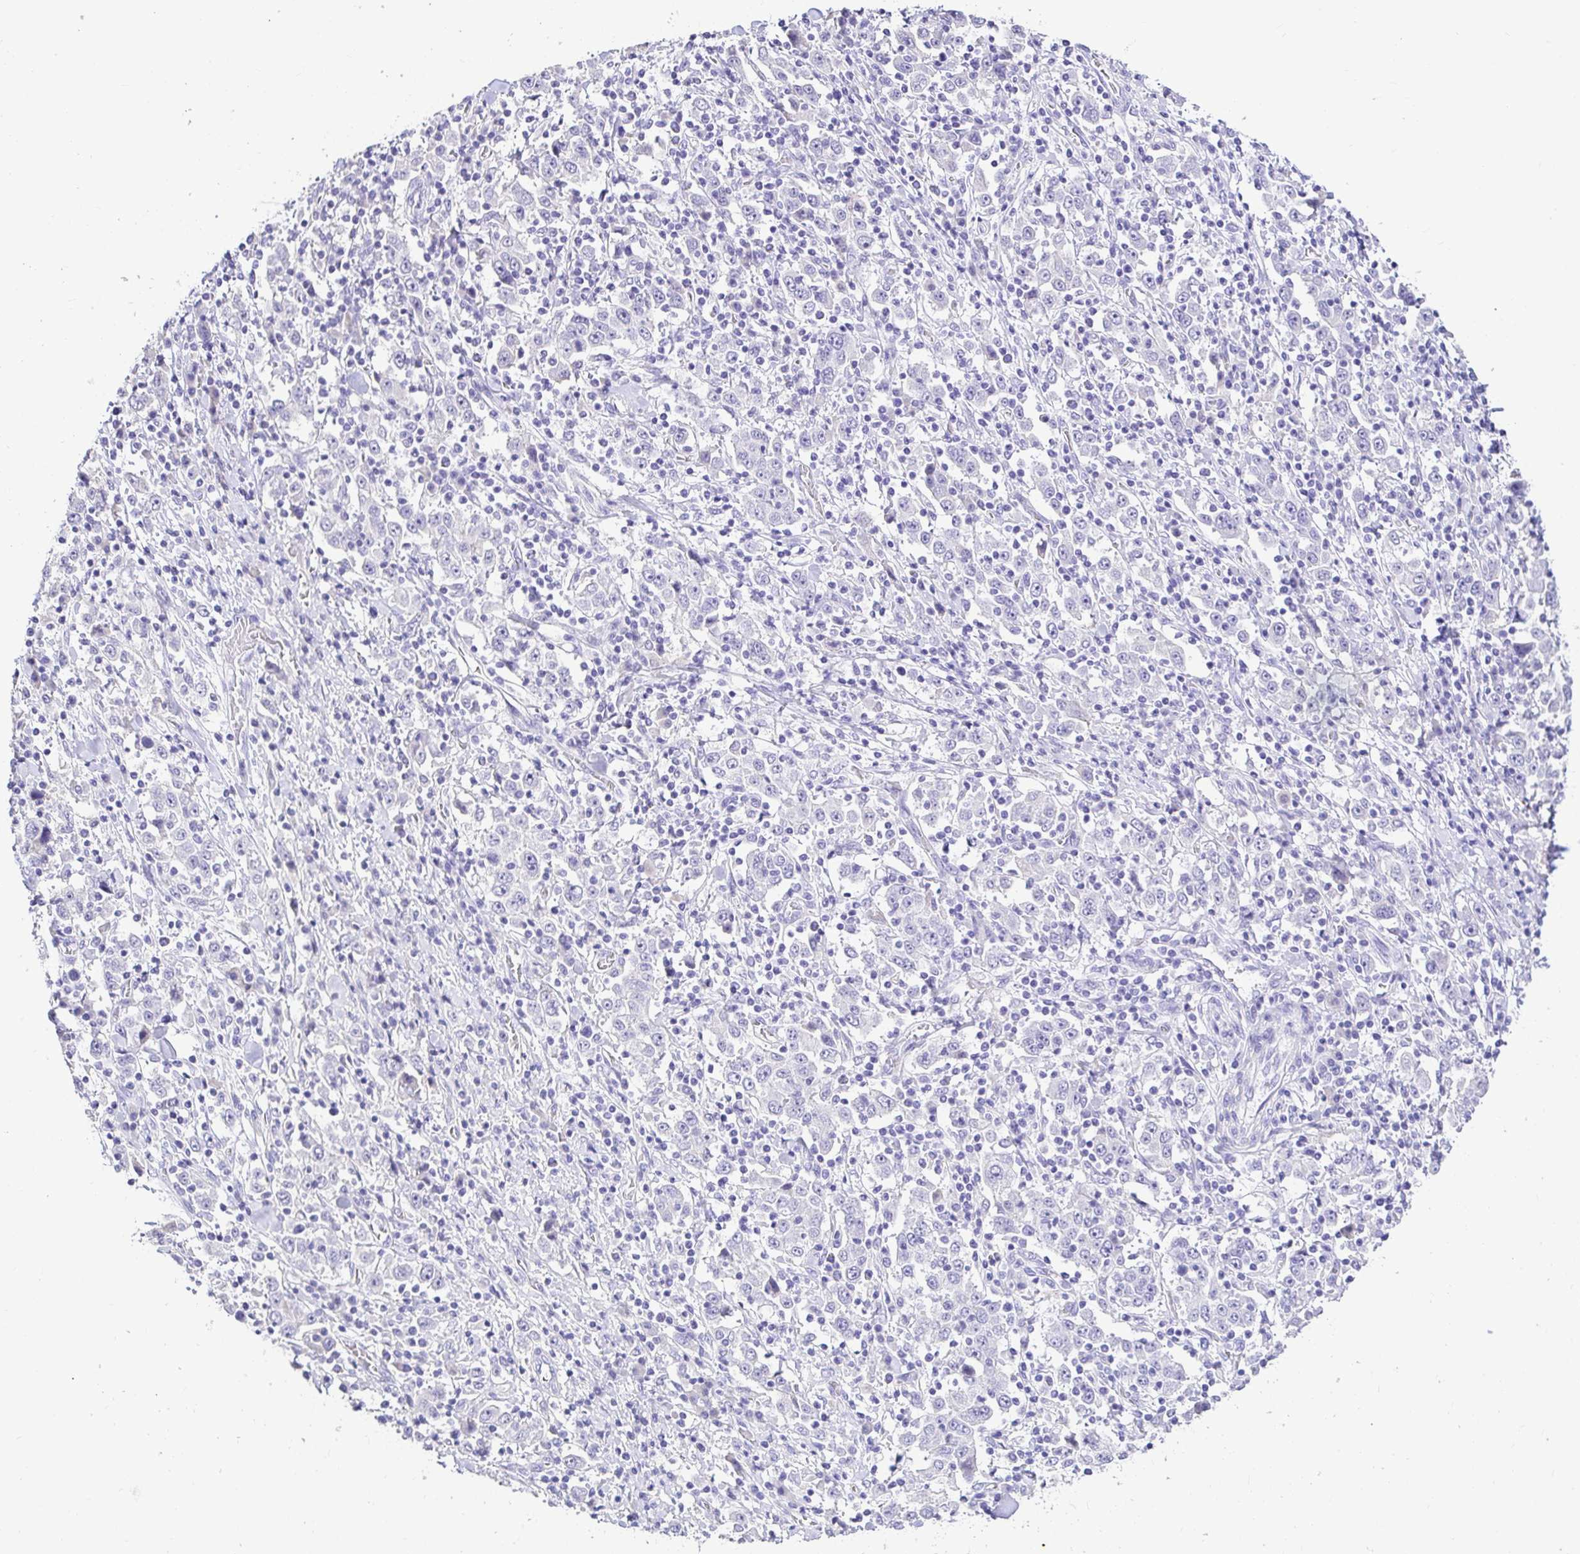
{"staining": {"intensity": "negative", "quantity": "none", "location": "none"}, "tissue": "stomach cancer", "cell_type": "Tumor cells", "image_type": "cancer", "snomed": [{"axis": "morphology", "description": "Normal tissue, NOS"}, {"axis": "morphology", "description": "Adenocarcinoma, NOS"}, {"axis": "topography", "description": "Stomach, upper"}, {"axis": "topography", "description": "Stomach"}], "caption": "A high-resolution image shows immunohistochemistry staining of stomach cancer, which shows no significant expression in tumor cells.", "gene": "CDO1", "patient": {"sex": "male", "age": 59}}